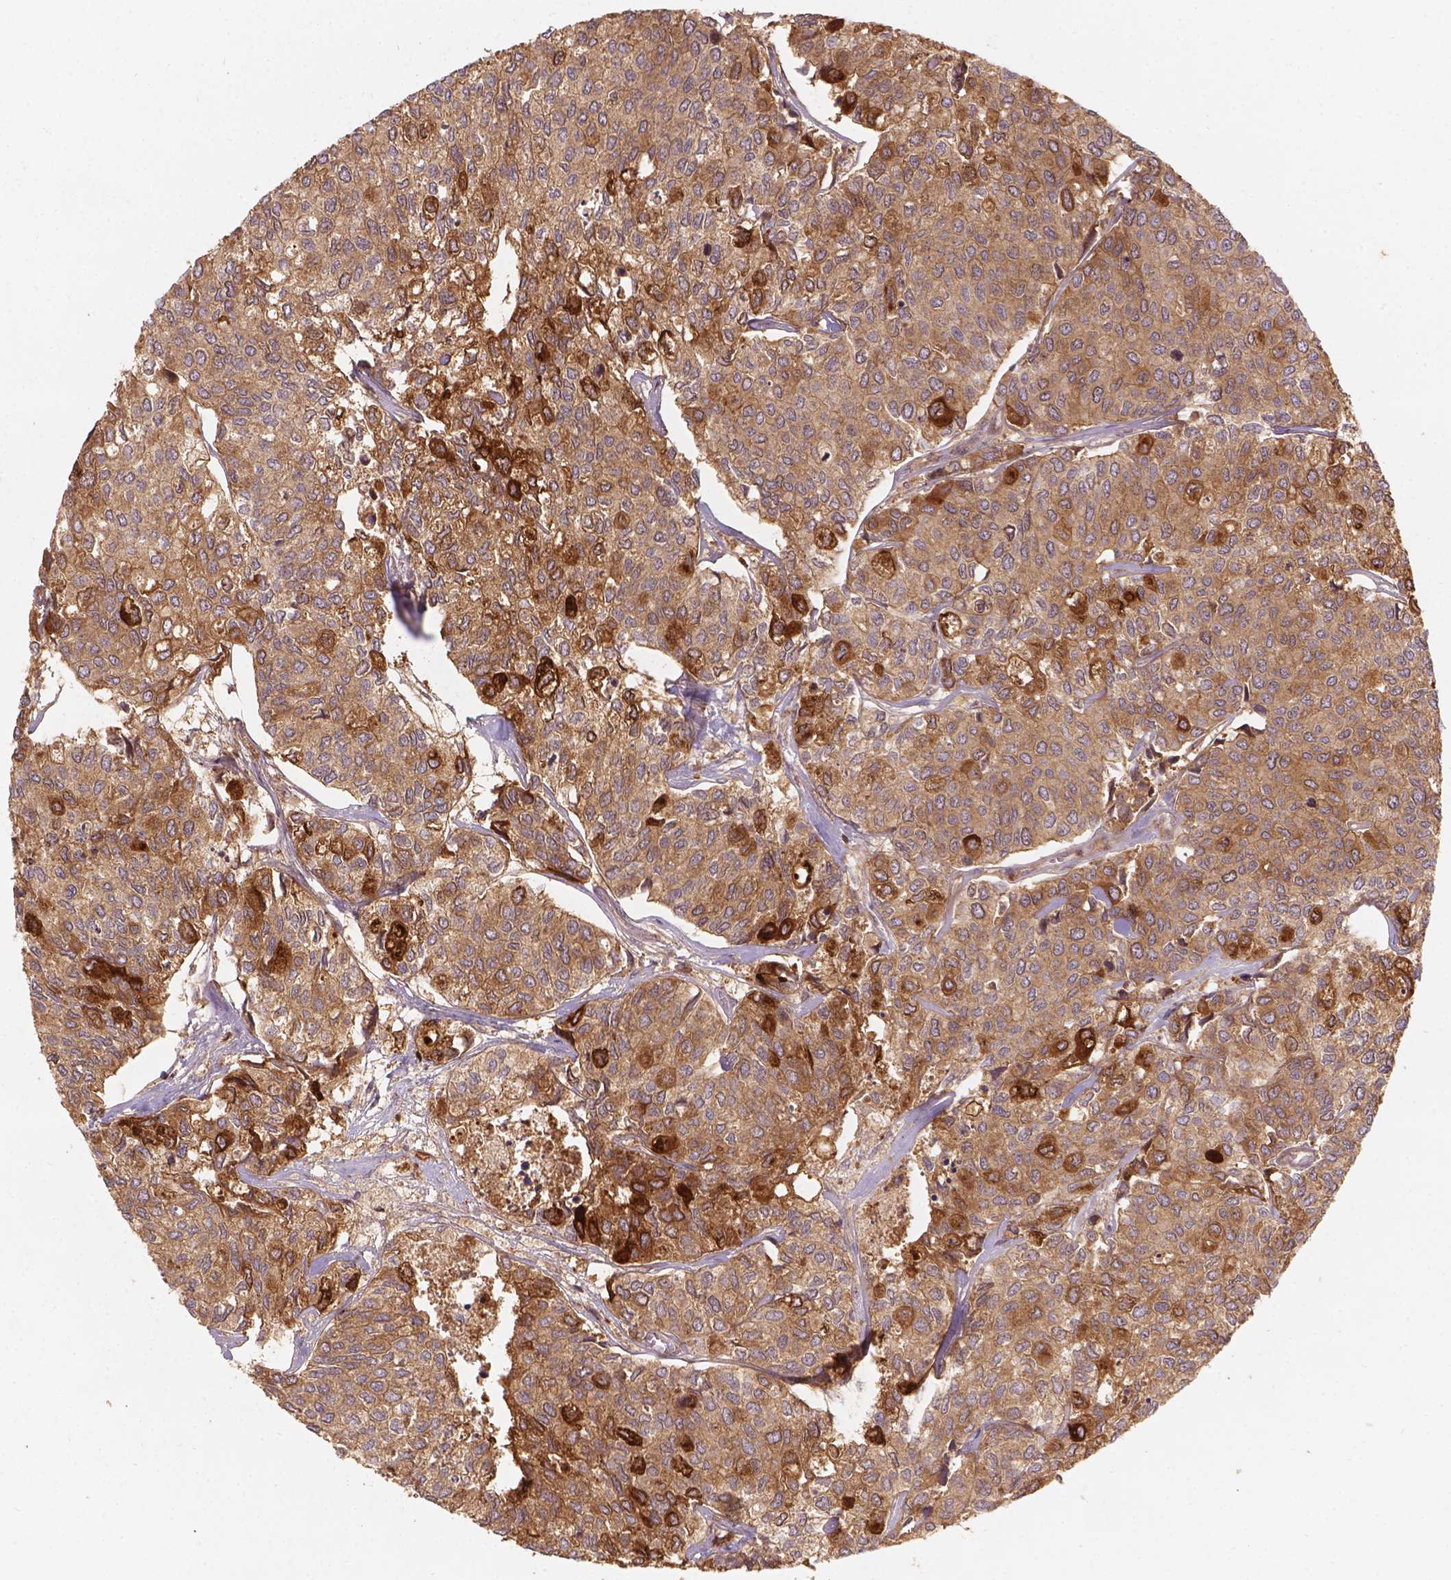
{"staining": {"intensity": "moderate", "quantity": ">75%", "location": "cytoplasmic/membranous"}, "tissue": "urothelial cancer", "cell_type": "Tumor cells", "image_type": "cancer", "snomed": [{"axis": "morphology", "description": "Urothelial carcinoma, High grade"}, {"axis": "topography", "description": "Urinary bladder"}], "caption": "DAB (3,3'-diaminobenzidine) immunohistochemical staining of high-grade urothelial carcinoma displays moderate cytoplasmic/membranous protein expression in about >75% of tumor cells.", "gene": "XPR1", "patient": {"sex": "male", "age": 73}}